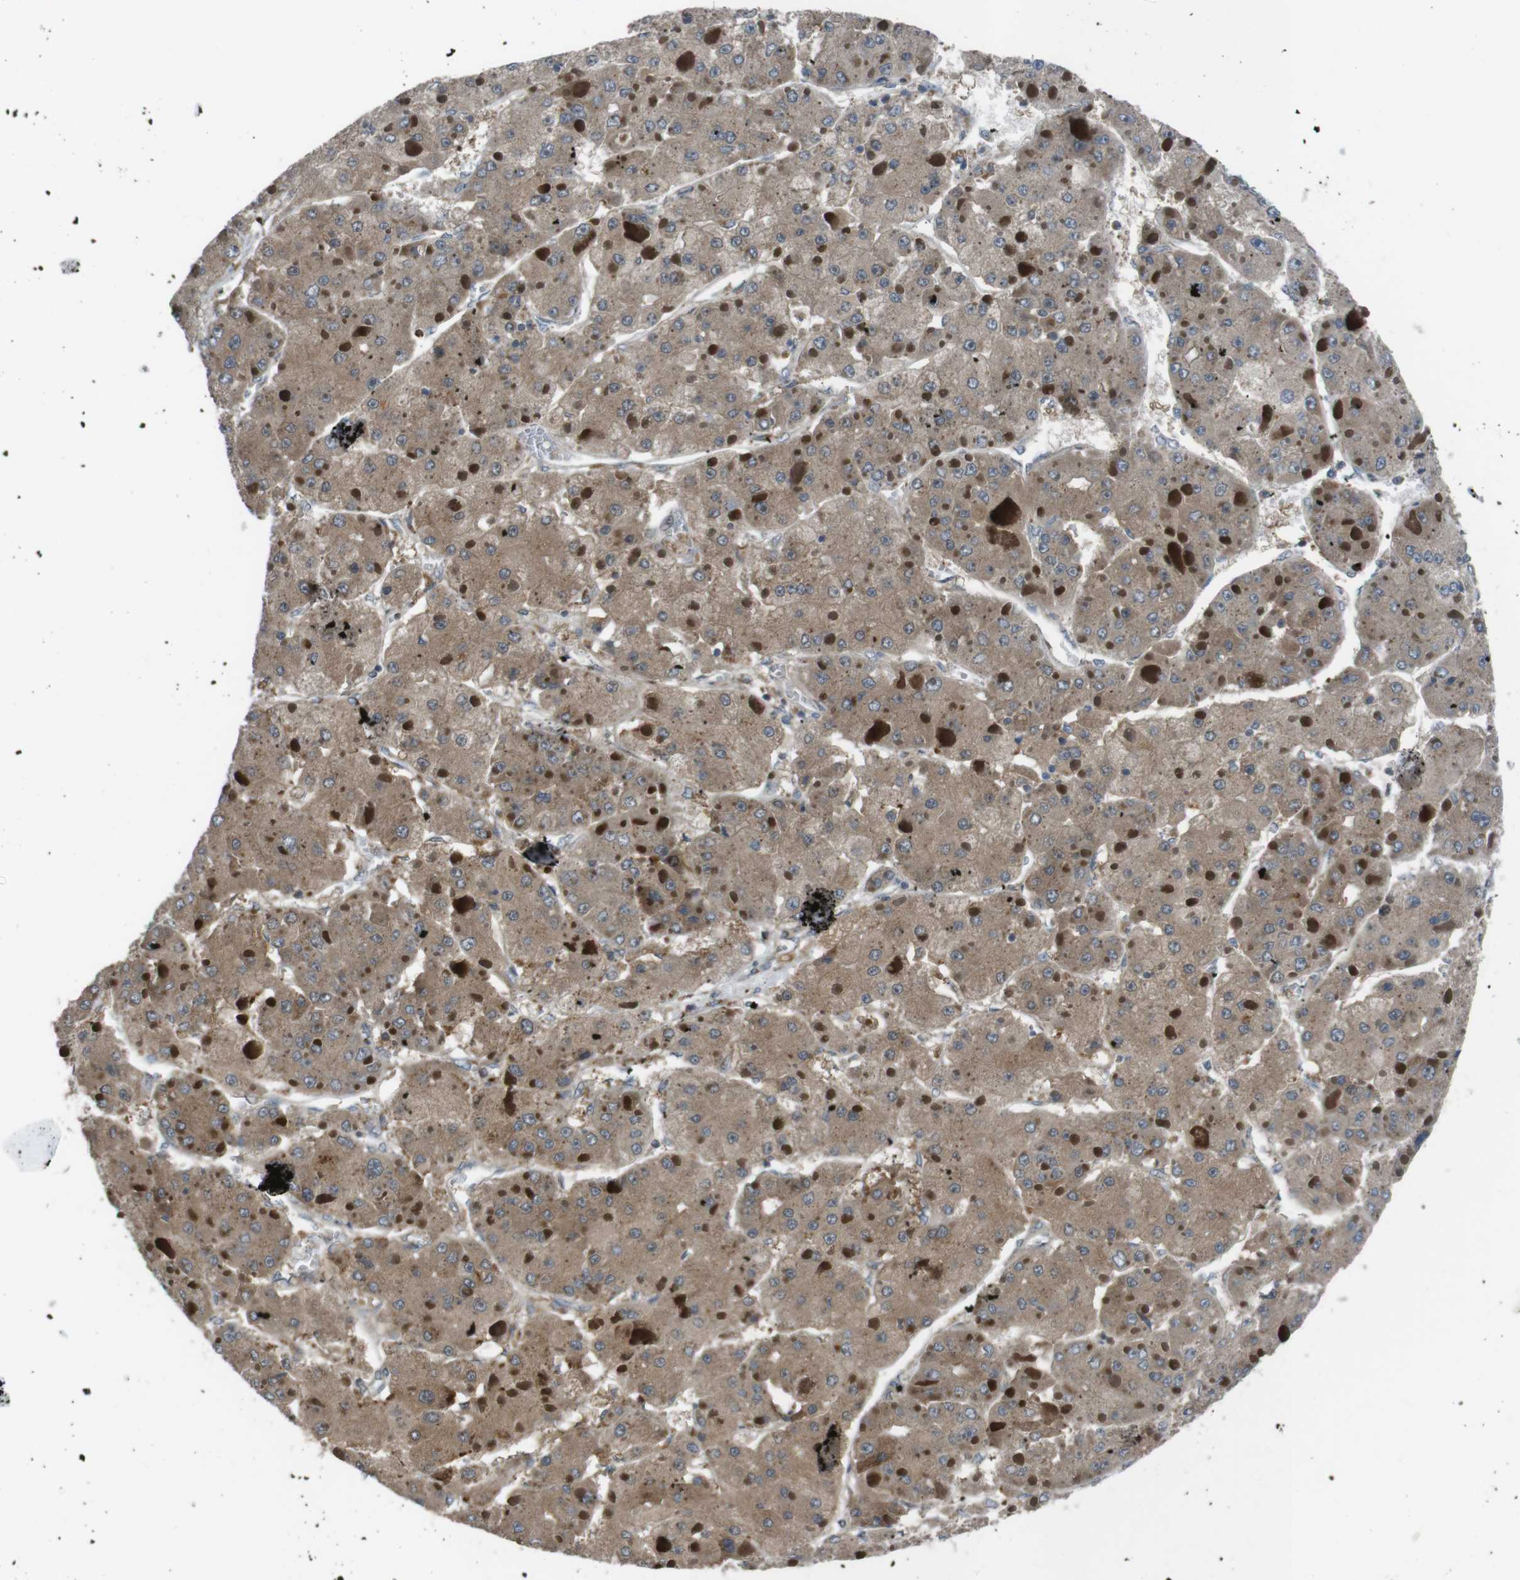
{"staining": {"intensity": "moderate", "quantity": ">75%", "location": "cytoplasmic/membranous"}, "tissue": "liver cancer", "cell_type": "Tumor cells", "image_type": "cancer", "snomed": [{"axis": "morphology", "description": "Carcinoma, Hepatocellular, NOS"}, {"axis": "topography", "description": "Liver"}], "caption": "Liver cancer (hepatocellular carcinoma) stained for a protein reveals moderate cytoplasmic/membranous positivity in tumor cells. (DAB IHC with brightfield microscopy, high magnification).", "gene": "SLC22A23", "patient": {"sex": "female", "age": 73}}